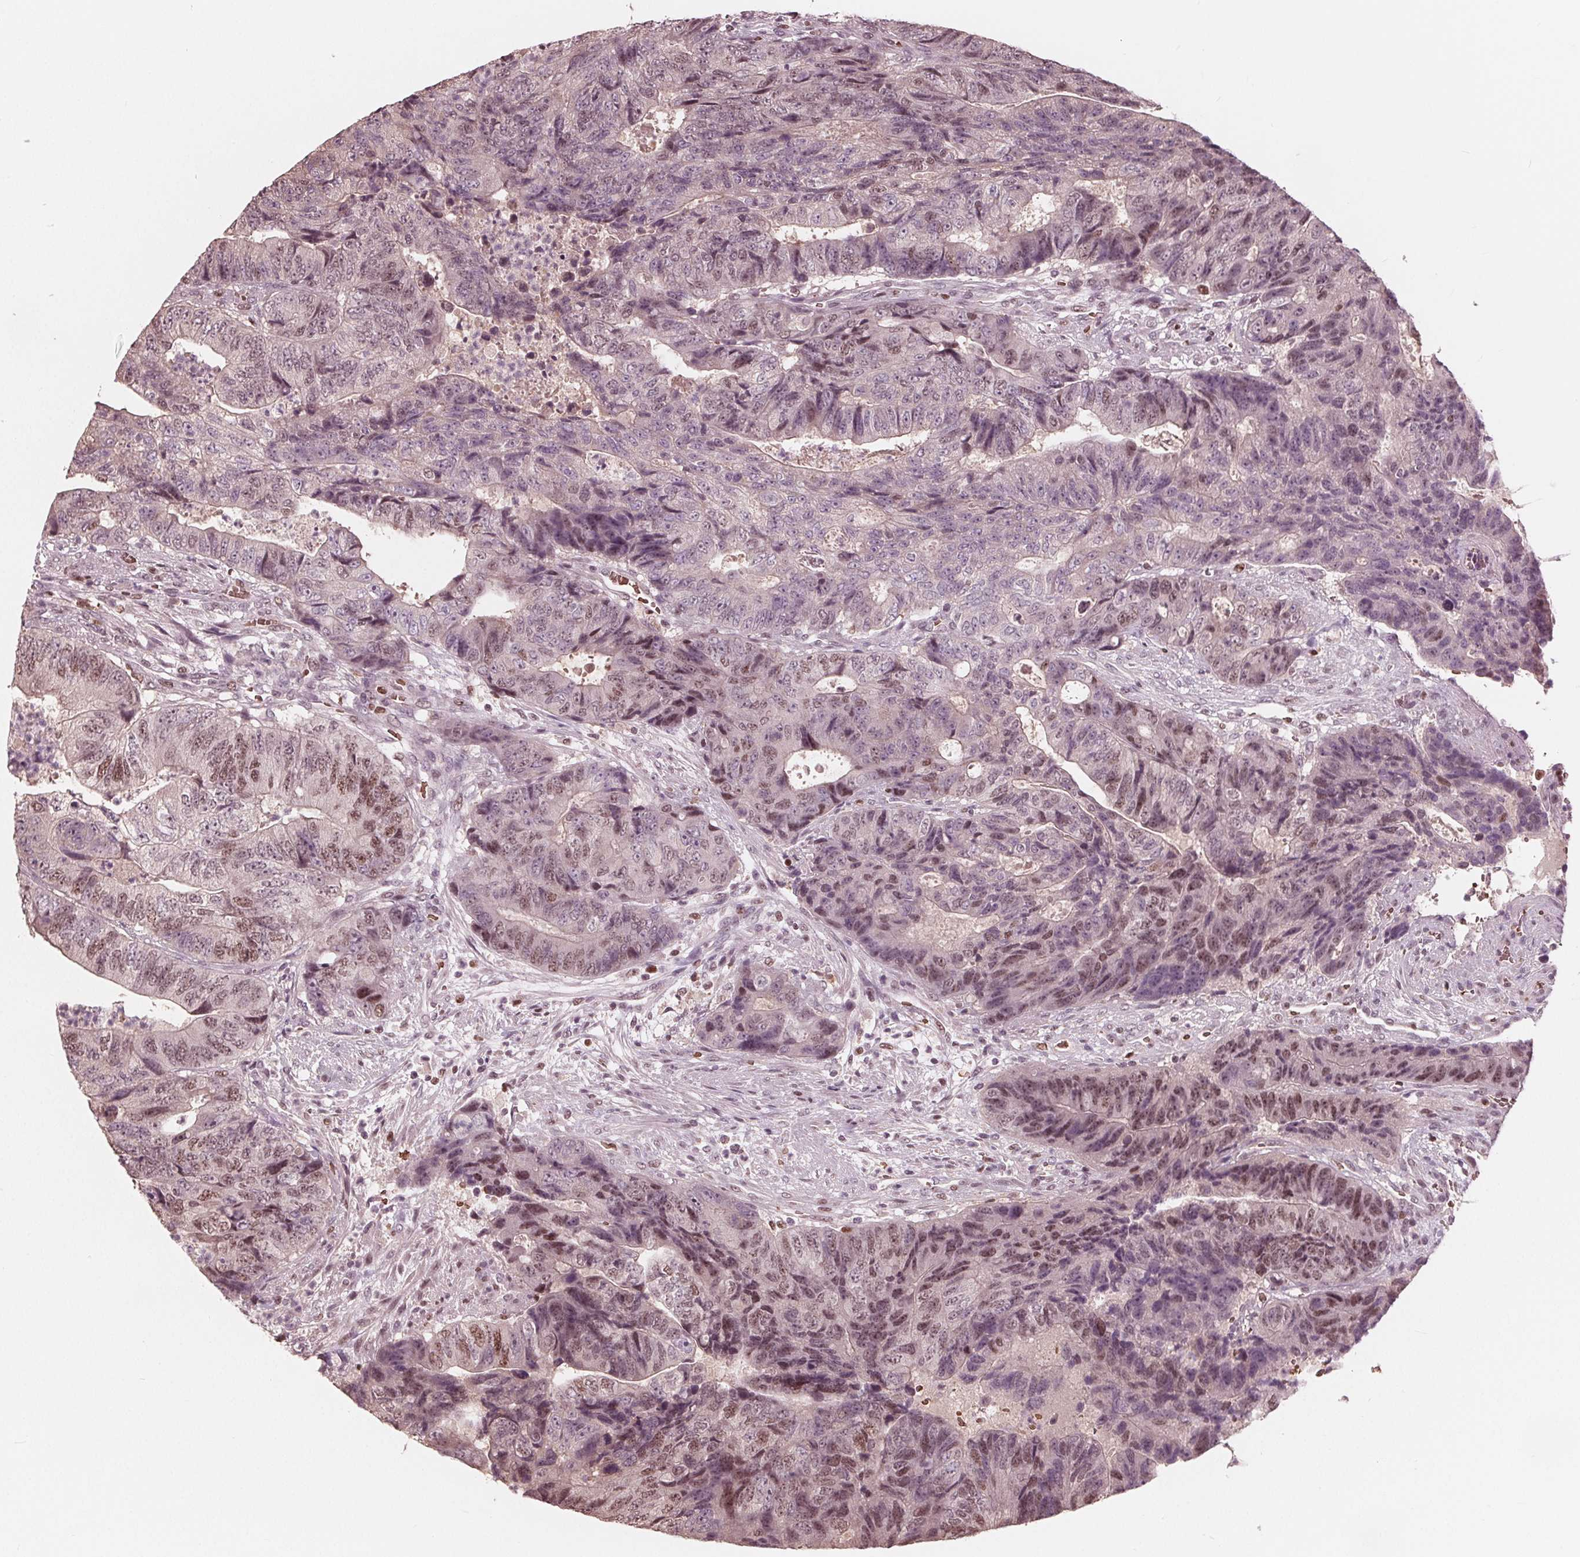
{"staining": {"intensity": "moderate", "quantity": "<25%", "location": "nuclear"}, "tissue": "colorectal cancer", "cell_type": "Tumor cells", "image_type": "cancer", "snomed": [{"axis": "morphology", "description": "Normal tissue, NOS"}, {"axis": "morphology", "description": "Adenocarcinoma, NOS"}, {"axis": "topography", "description": "Colon"}], "caption": "DAB (3,3'-diaminobenzidine) immunohistochemical staining of colorectal adenocarcinoma shows moderate nuclear protein positivity in approximately <25% of tumor cells.", "gene": "HIRIP3", "patient": {"sex": "female", "age": 48}}